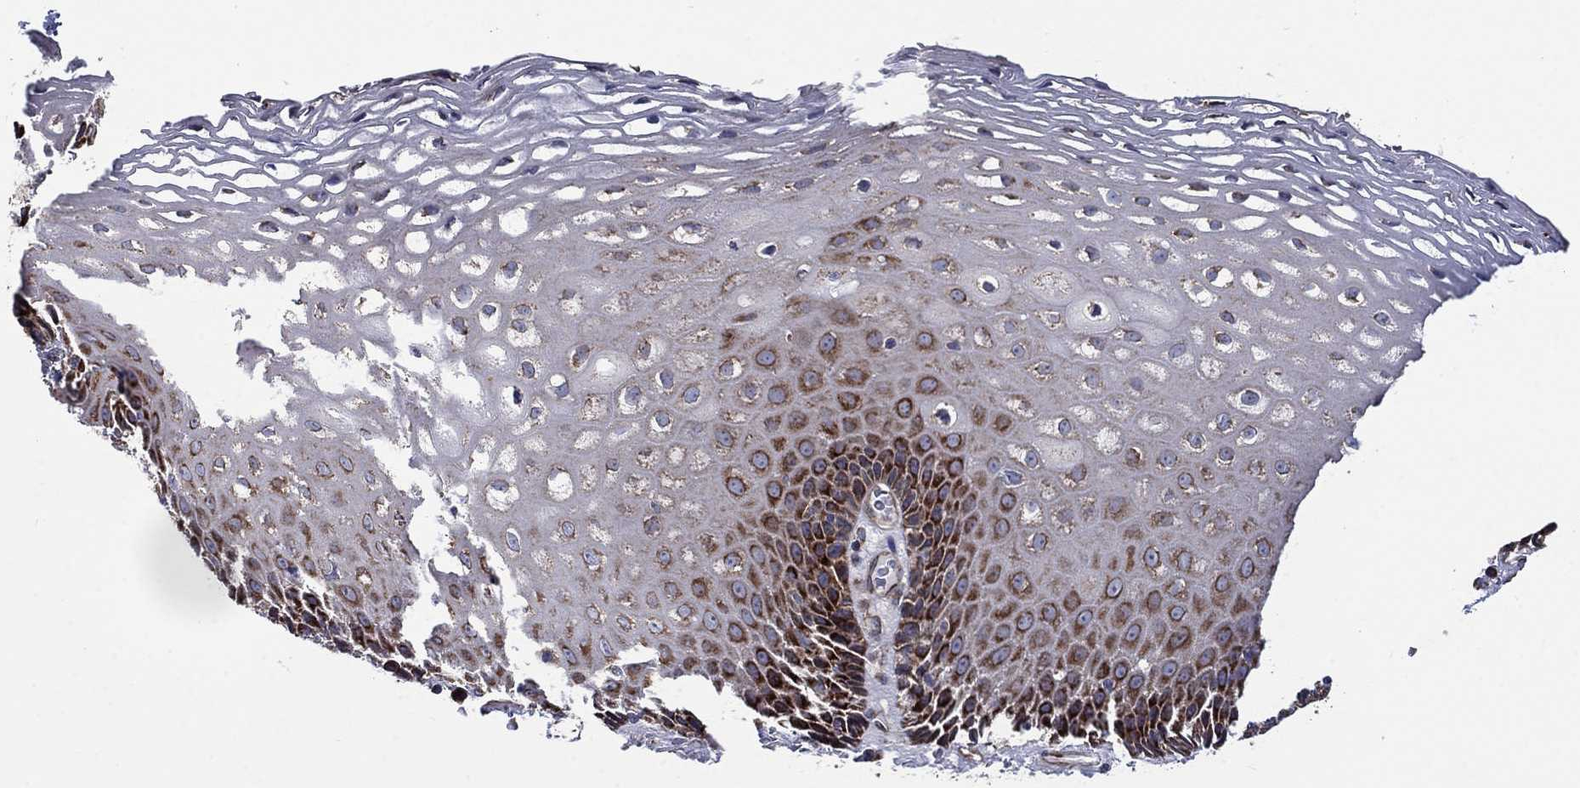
{"staining": {"intensity": "strong", "quantity": "<25%", "location": "cytoplasmic/membranous"}, "tissue": "esophagus", "cell_type": "Squamous epithelial cells", "image_type": "normal", "snomed": [{"axis": "morphology", "description": "Normal tissue, NOS"}, {"axis": "topography", "description": "Esophagus"}], "caption": "Strong cytoplasmic/membranous protein positivity is seen in about <25% of squamous epithelial cells in esophagus.", "gene": "RPLP0", "patient": {"sex": "male", "age": 76}}